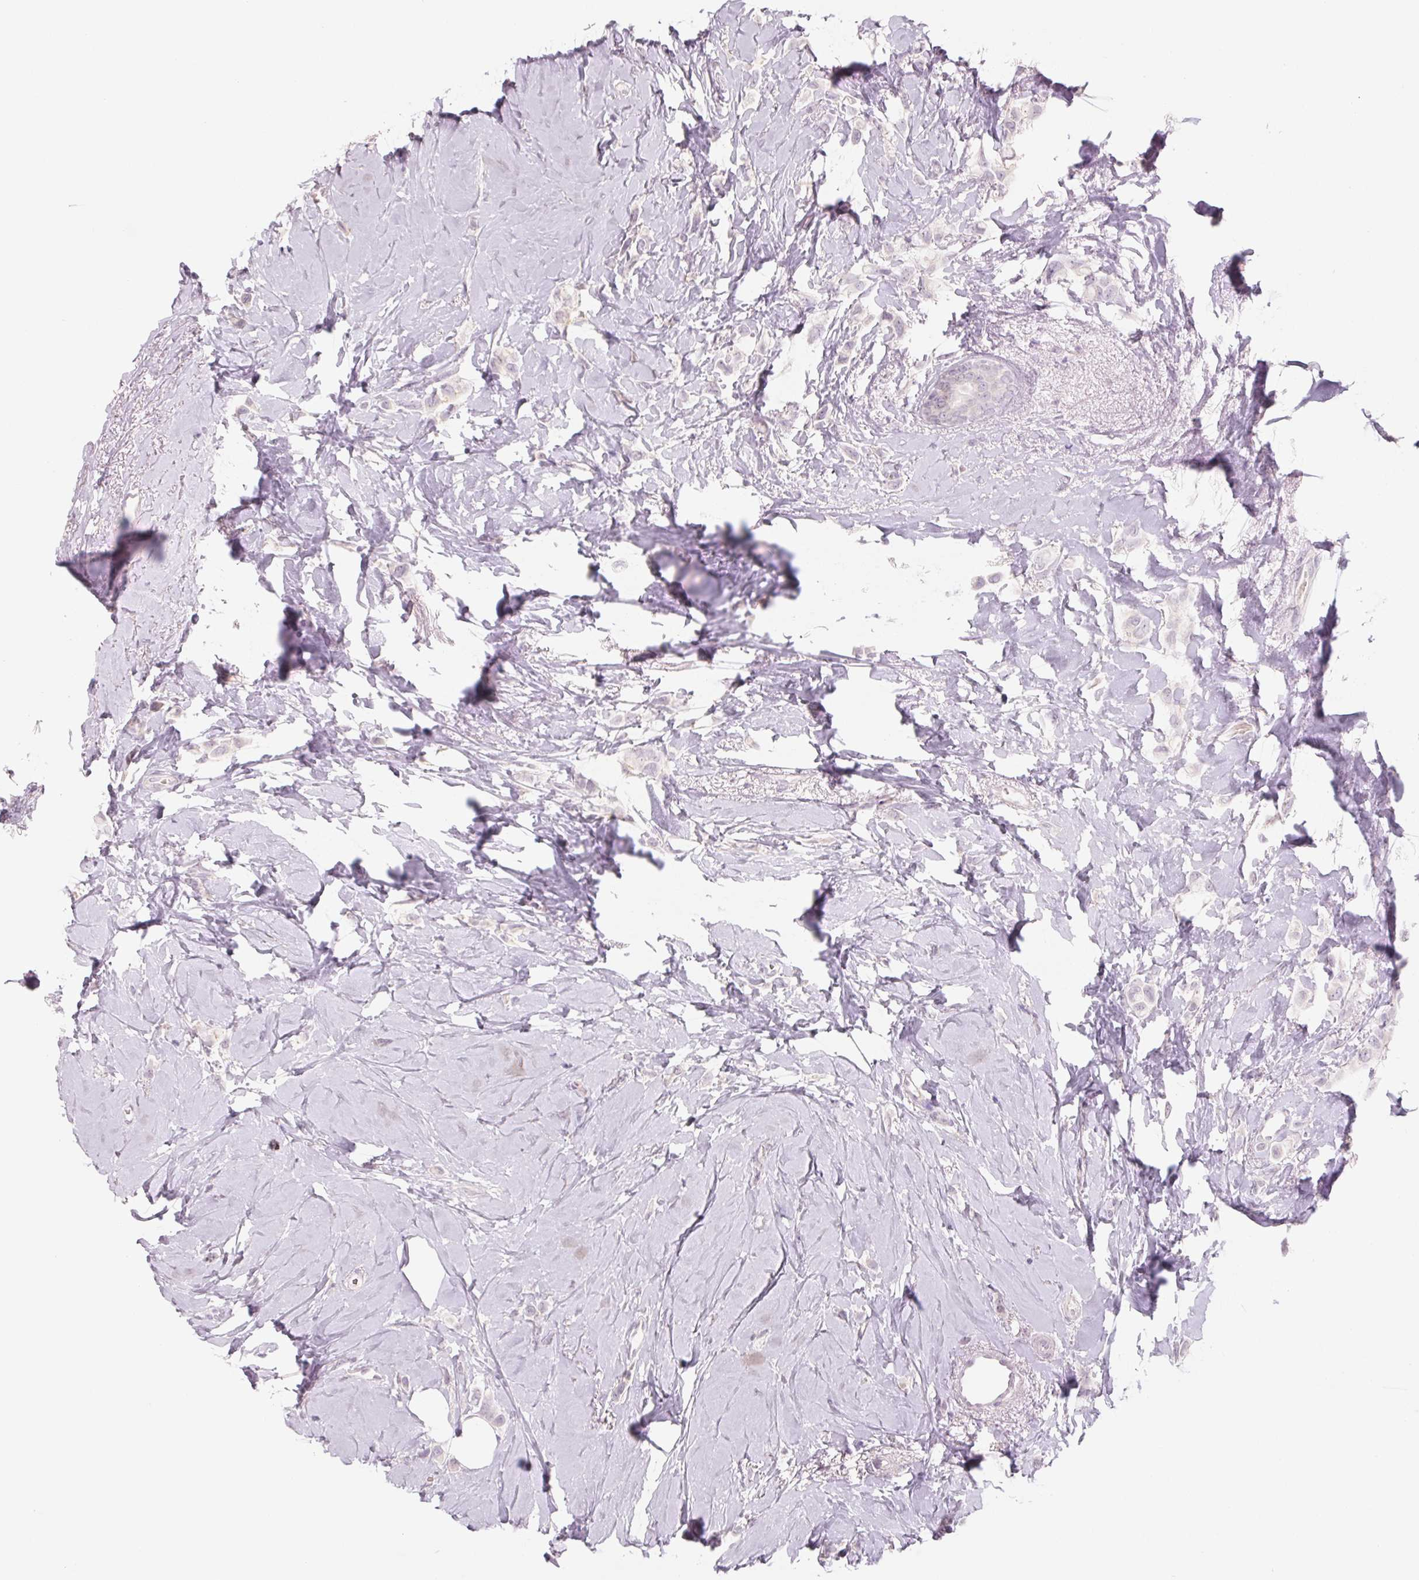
{"staining": {"intensity": "negative", "quantity": "none", "location": "none"}, "tissue": "breast cancer", "cell_type": "Tumor cells", "image_type": "cancer", "snomed": [{"axis": "morphology", "description": "Lobular carcinoma"}, {"axis": "topography", "description": "Breast"}], "caption": "Tumor cells are negative for protein expression in human breast cancer.", "gene": "POU1F1", "patient": {"sex": "female", "age": 66}}